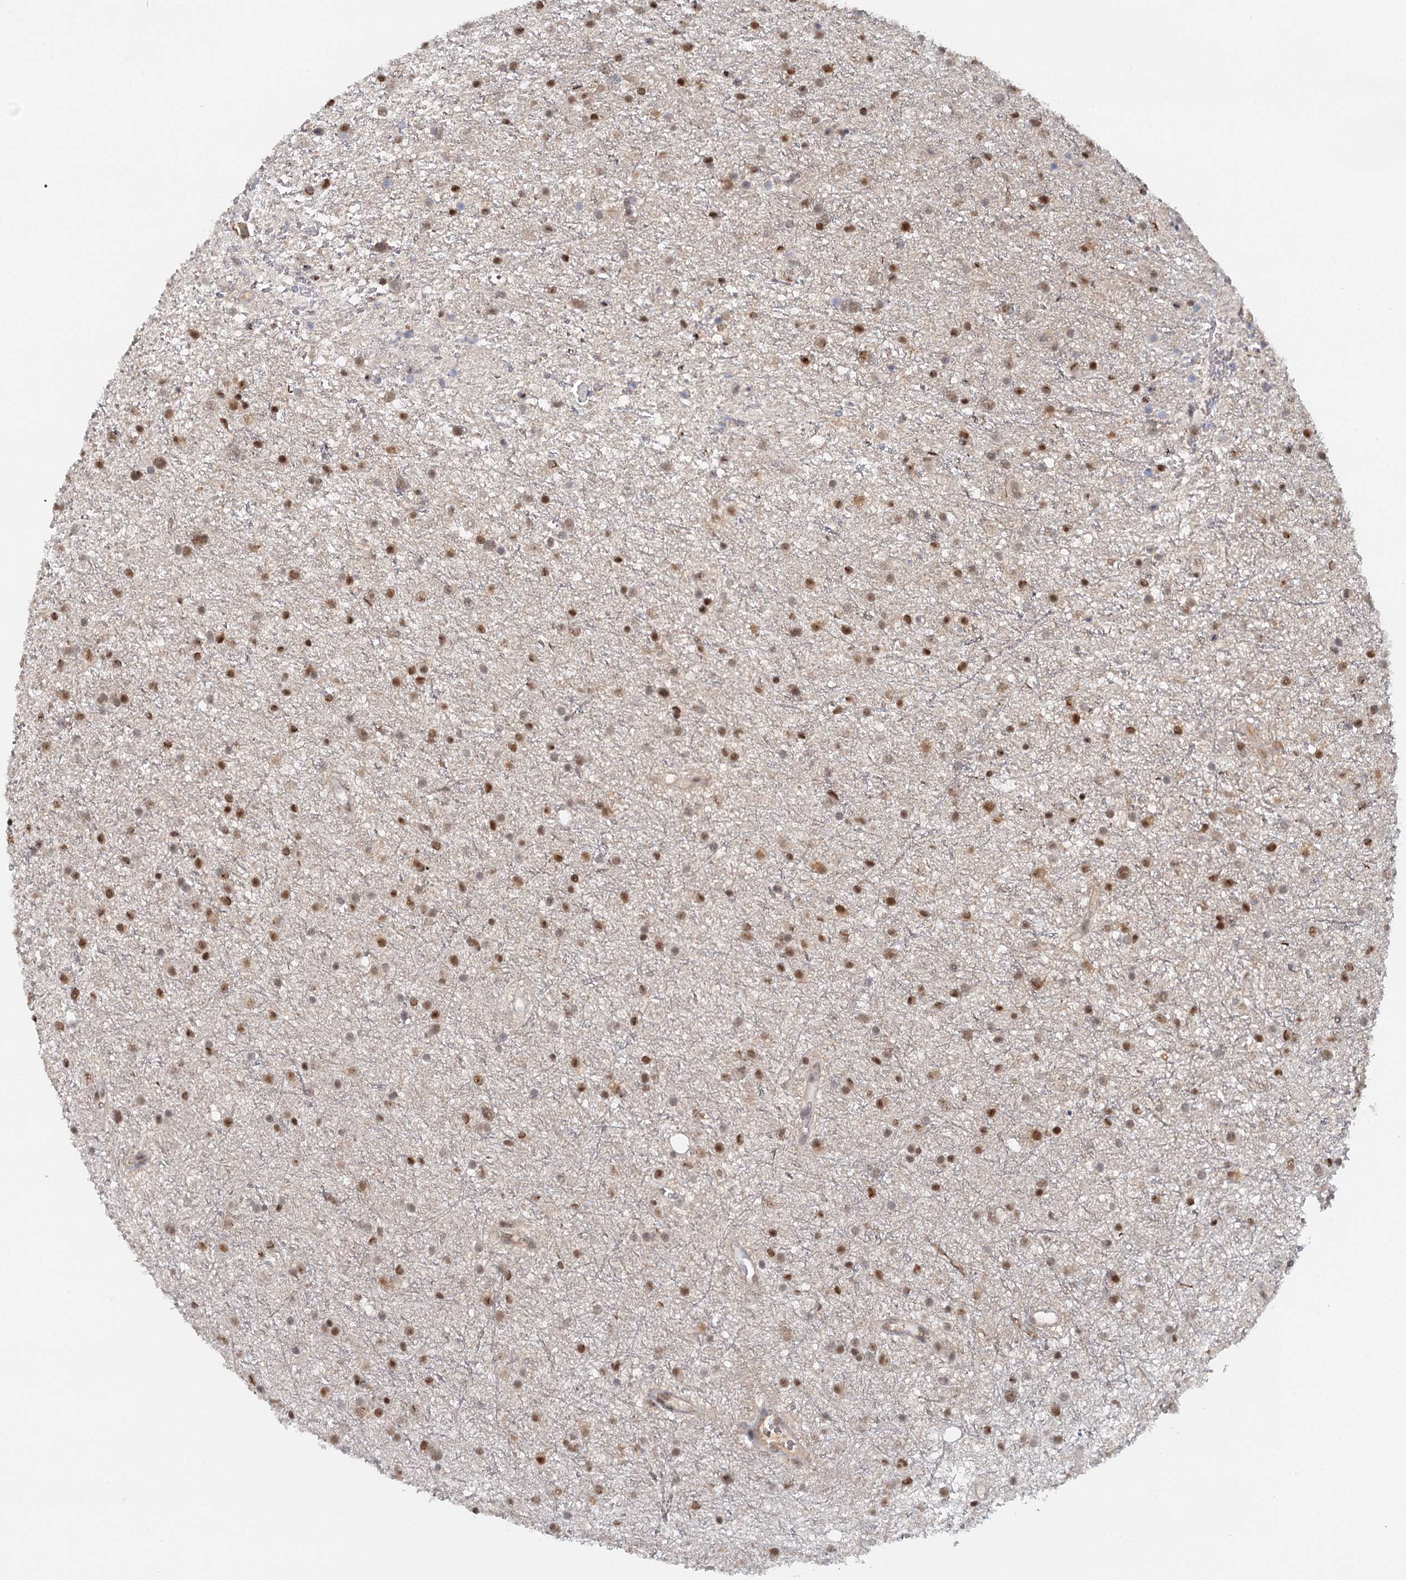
{"staining": {"intensity": "moderate", "quantity": ">75%", "location": "nuclear"}, "tissue": "glioma", "cell_type": "Tumor cells", "image_type": "cancer", "snomed": [{"axis": "morphology", "description": "Glioma, malignant, Low grade"}, {"axis": "topography", "description": "Cerebral cortex"}], "caption": "Immunohistochemical staining of human low-grade glioma (malignant) demonstrates moderate nuclear protein positivity in approximately >75% of tumor cells.", "gene": "GPATCH11", "patient": {"sex": "female", "age": 39}}